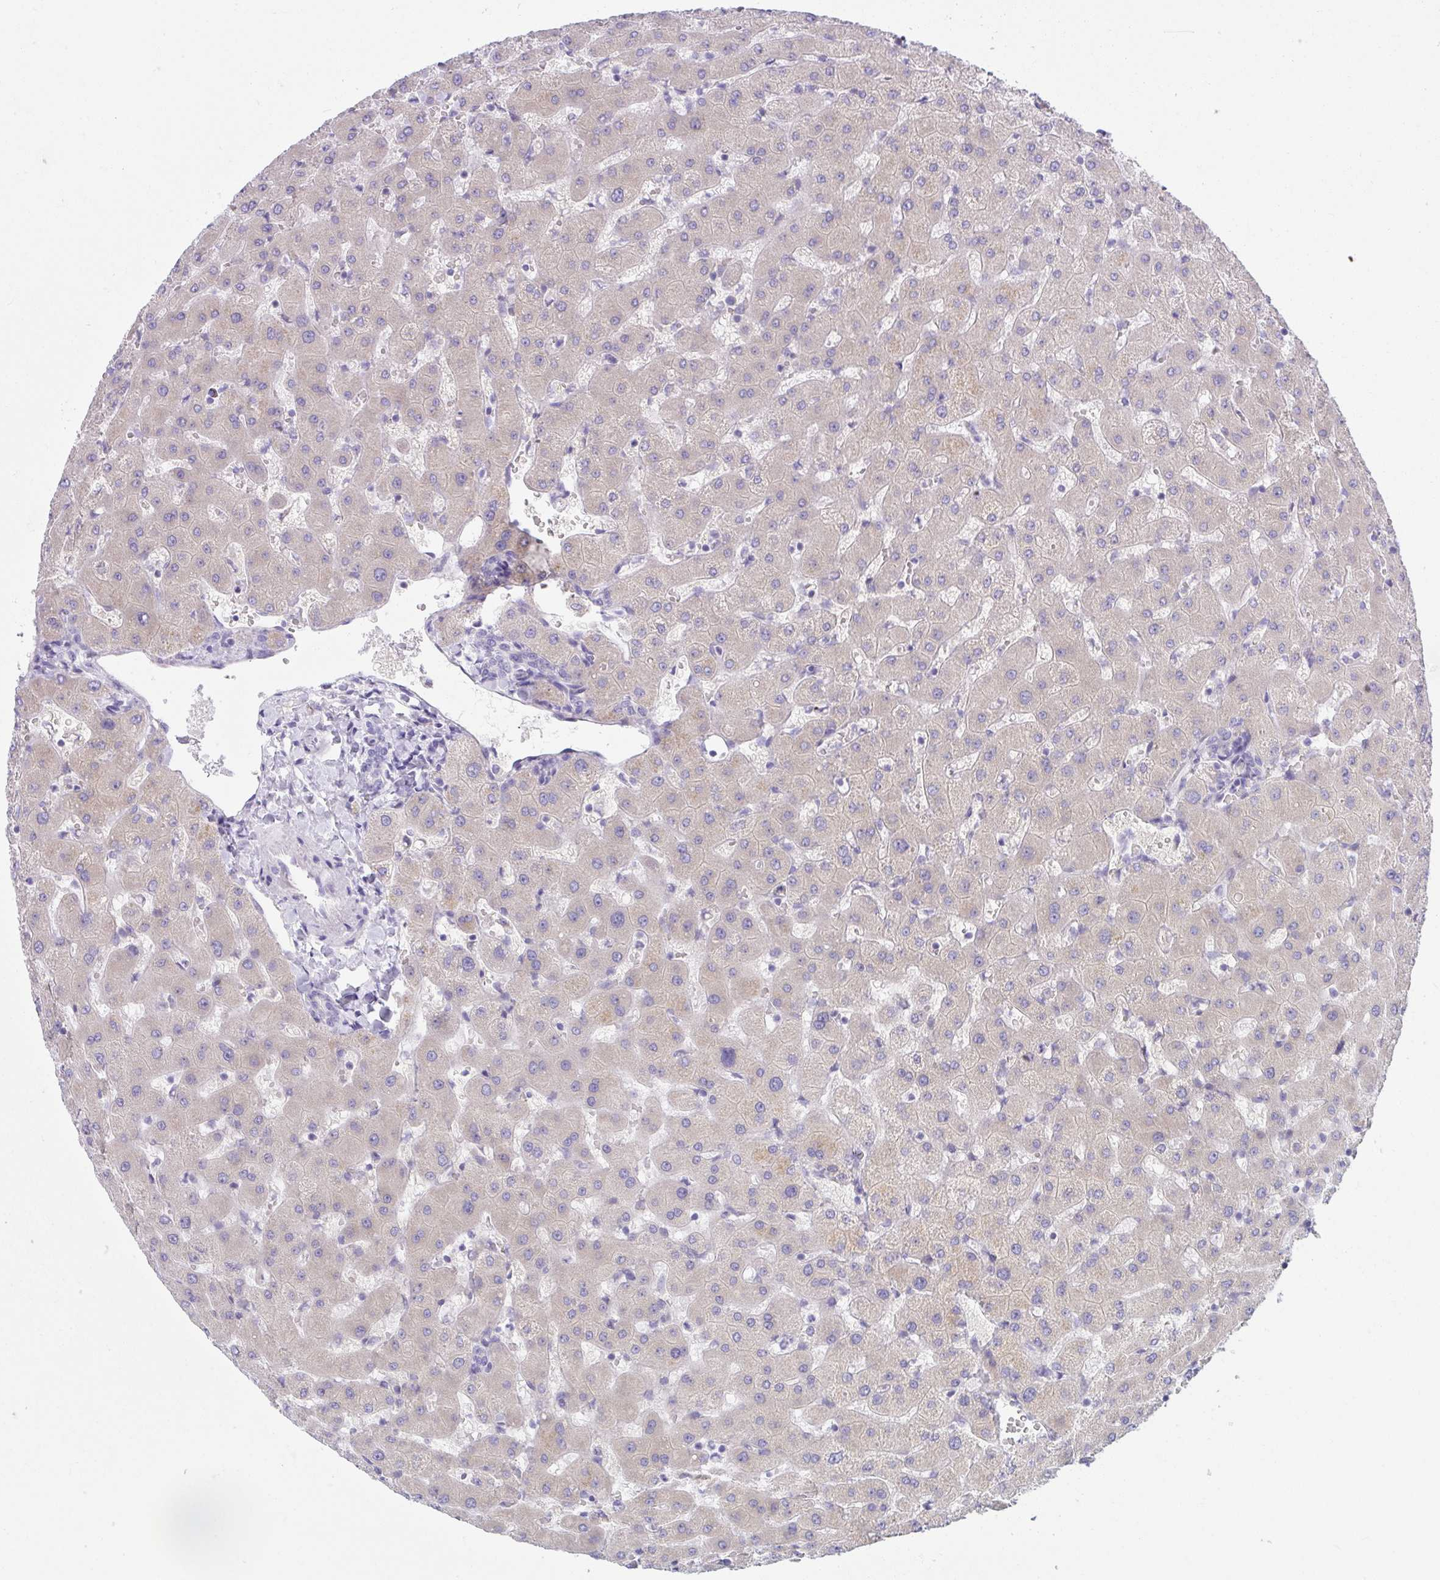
{"staining": {"intensity": "negative", "quantity": "none", "location": "none"}, "tissue": "liver", "cell_type": "Cholangiocytes", "image_type": "normal", "snomed": [{"axis": "morphology", "description": "Normal tissue, NOS"}, {"axis": "topography", "description": "Liver"}], "caption": "Immunohistochemistry (IHC) photomicrograph of unremarkable liver stained for a protein (brown), which displays no positivity in cholangiocytes.", "gene": "FASLG", "patient": {"sex": "female", "age": 63}}